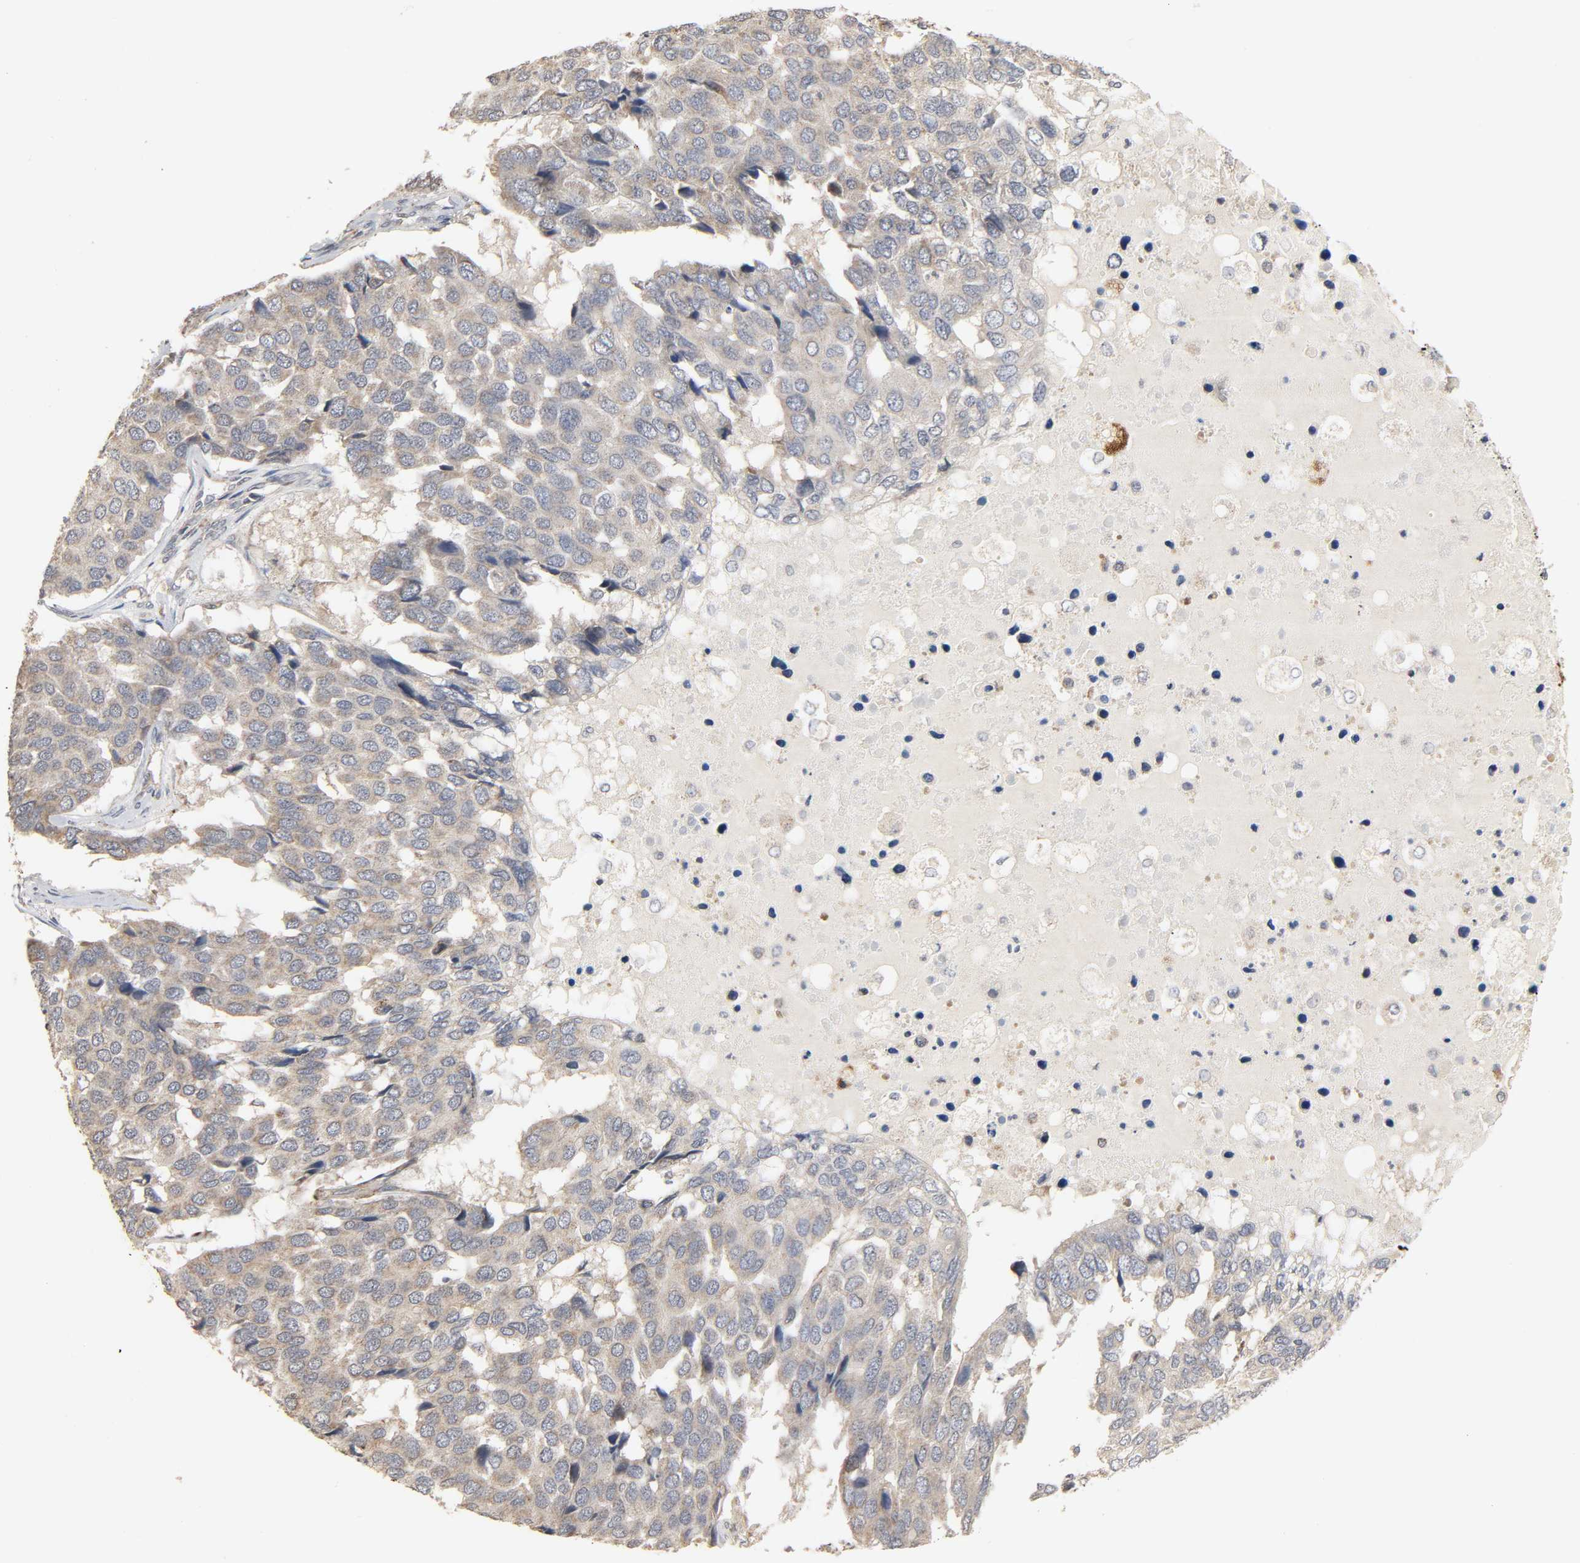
{"staining": {"intensity": "weak", "quantity": ">75%", "location": "cytoplasmic/membranous"}, "tissue": "pancreatic cancer", "cell_type": "Tumor cells", "image_type": "cancer", "snomed": [{"axis": "morphology", "description": "Adenocarcinoma, NOS"}, {"axis": "topography", "description": "Pancreas"}], "caption": "Pancreatic cancer (adenocarcinoma) was stained to show a protein in brown. There is low levels of weak cytoplasmic/membranous expression in approximately >75% of tumor cells. Using DAB (brown) and hematoxylin (blue) stains, captured at high magnification using brightfield microscopy.", "gene": "CLEC4E", "patient": {"sex": "male", "age": 50}}